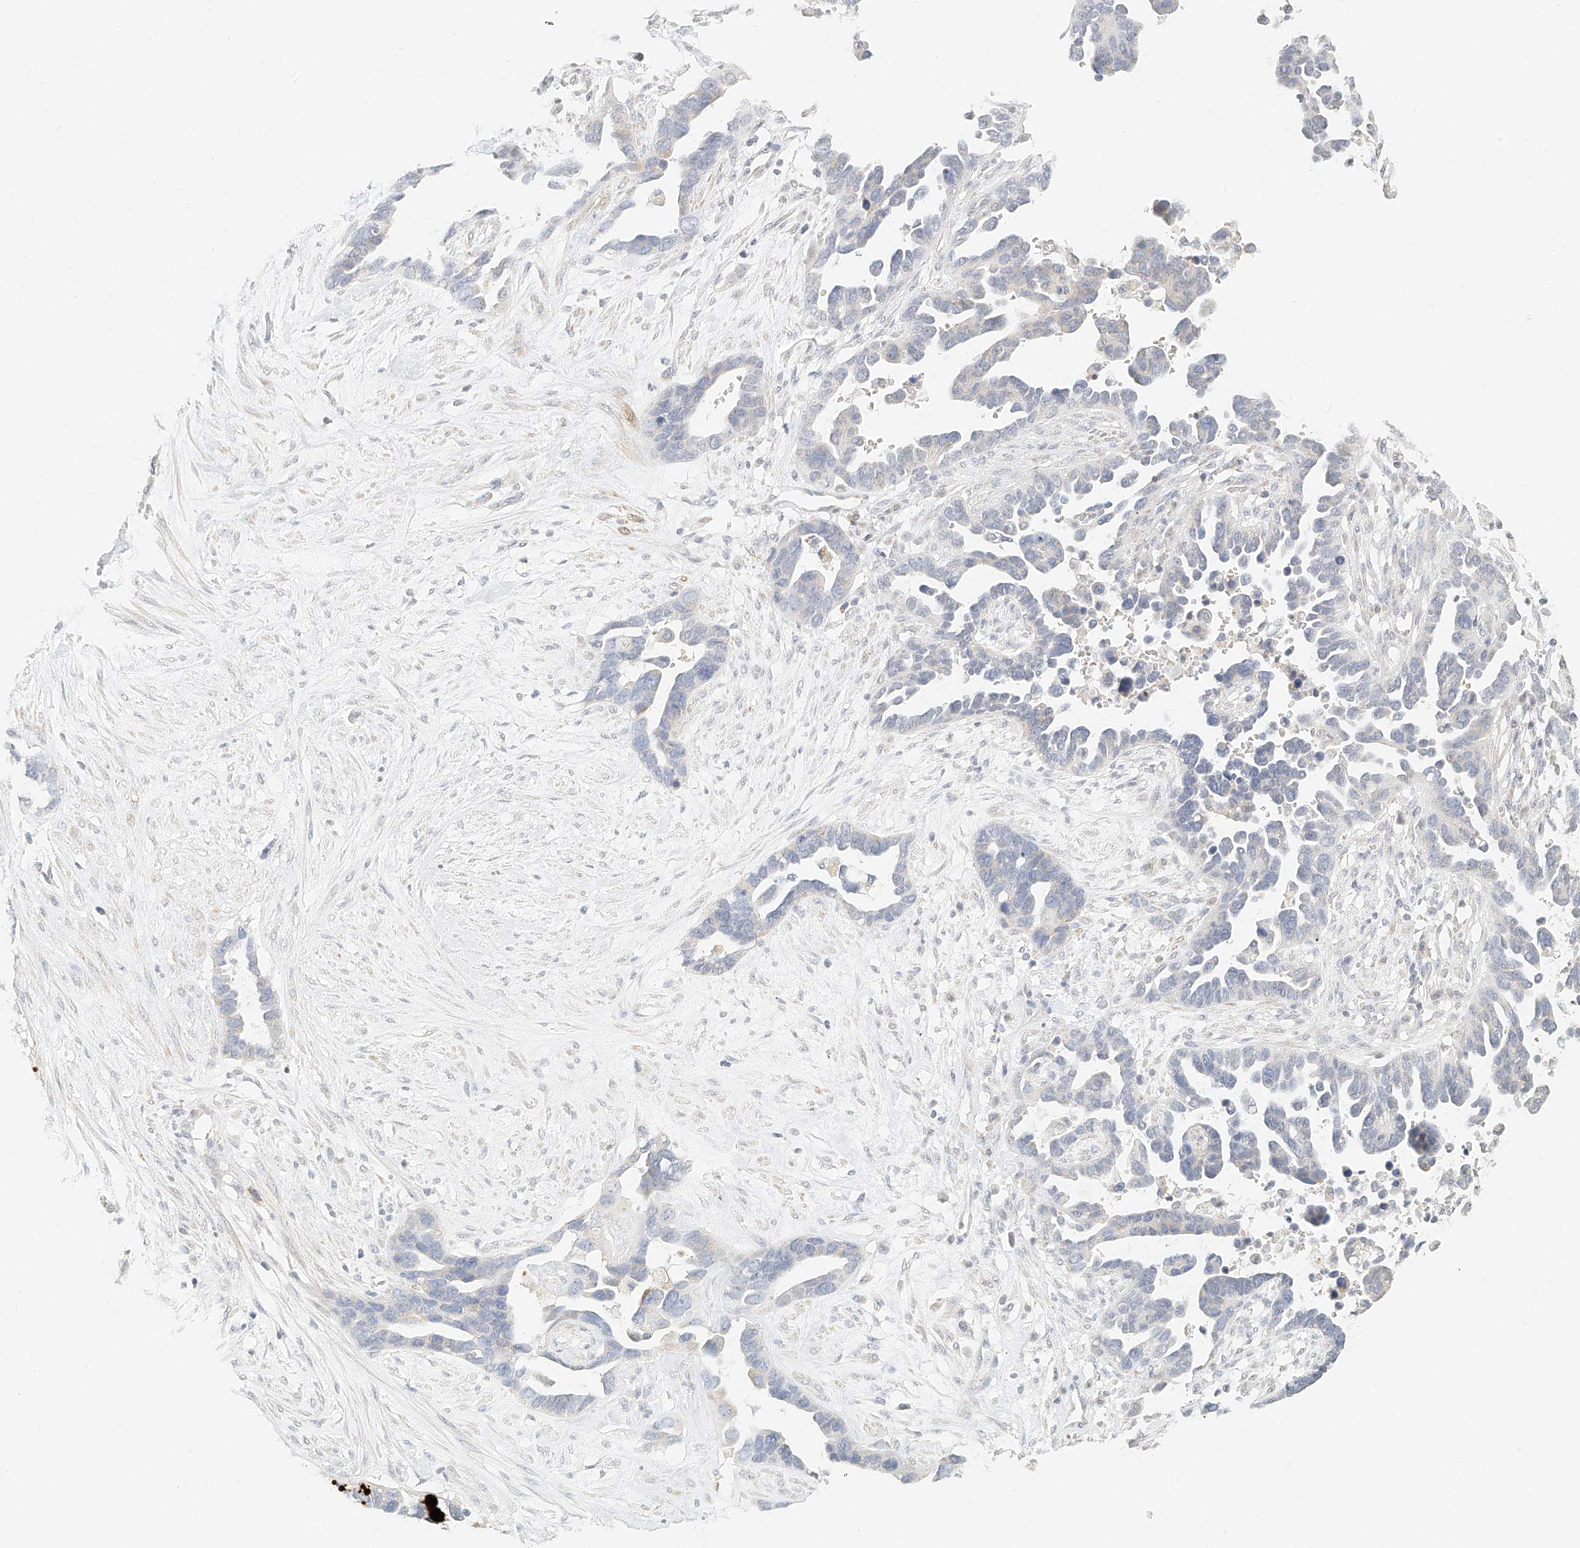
{"staining": {"intensity": "negative", "quantity": "none", "location": "none"}, "tissue": "ovarian cancer", "cell_type": "Tumor cells", "image_type": "cancer", "snomed": [{"axis": "morphology", "description": "Cystadenocarcinoma, serous, NOS"}, {"axis": "topography", "description": "Ovary"}], "caption": "Tumor cells show no significant protein staining in ovarian cancer.", "gene": "CXorf58", "patient": {"sex": "female", "age": 54}}